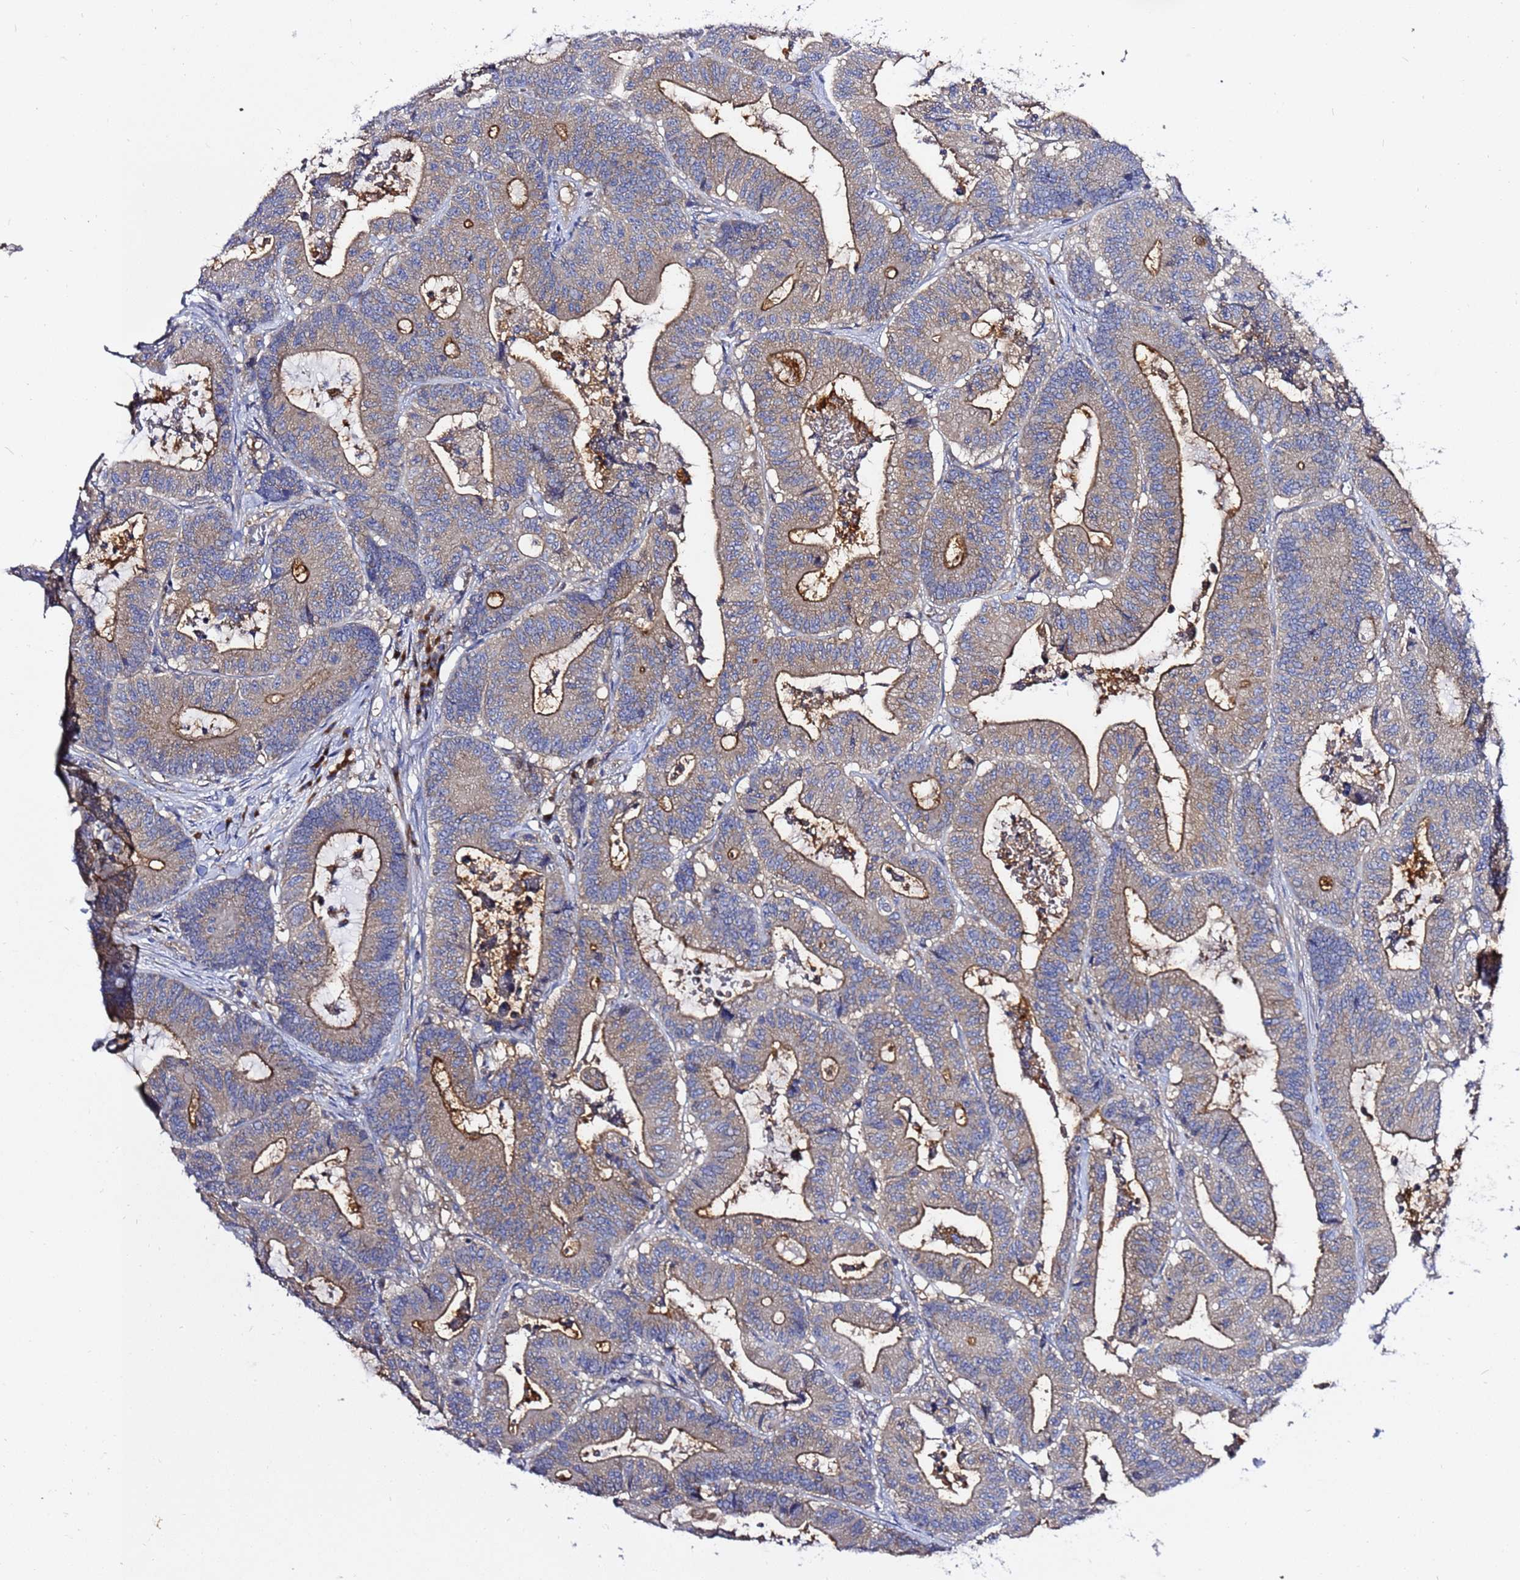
{"staining": {"intensity": "moderate", "quantity": "25%-75%", "location": "cytoplasmic/membranous"}, "tissue": "colorectal cancer", "cell_type": "Tumor cells", "image_type": "cancer", "snomed": [{"axis": "morphology", "description": "Adenocarcinoma, NOS"}, {"axis": "topography", "description": "Colon"}], "caption": "Tumor cells demonstrate medium levels of moderate cytoplasmic/membranous staining in about 25%-75% of cells in adenocarcinoma (colorectal).", "gene": "ANAPC1", "patient": {"sex": "female", "age": 84}}